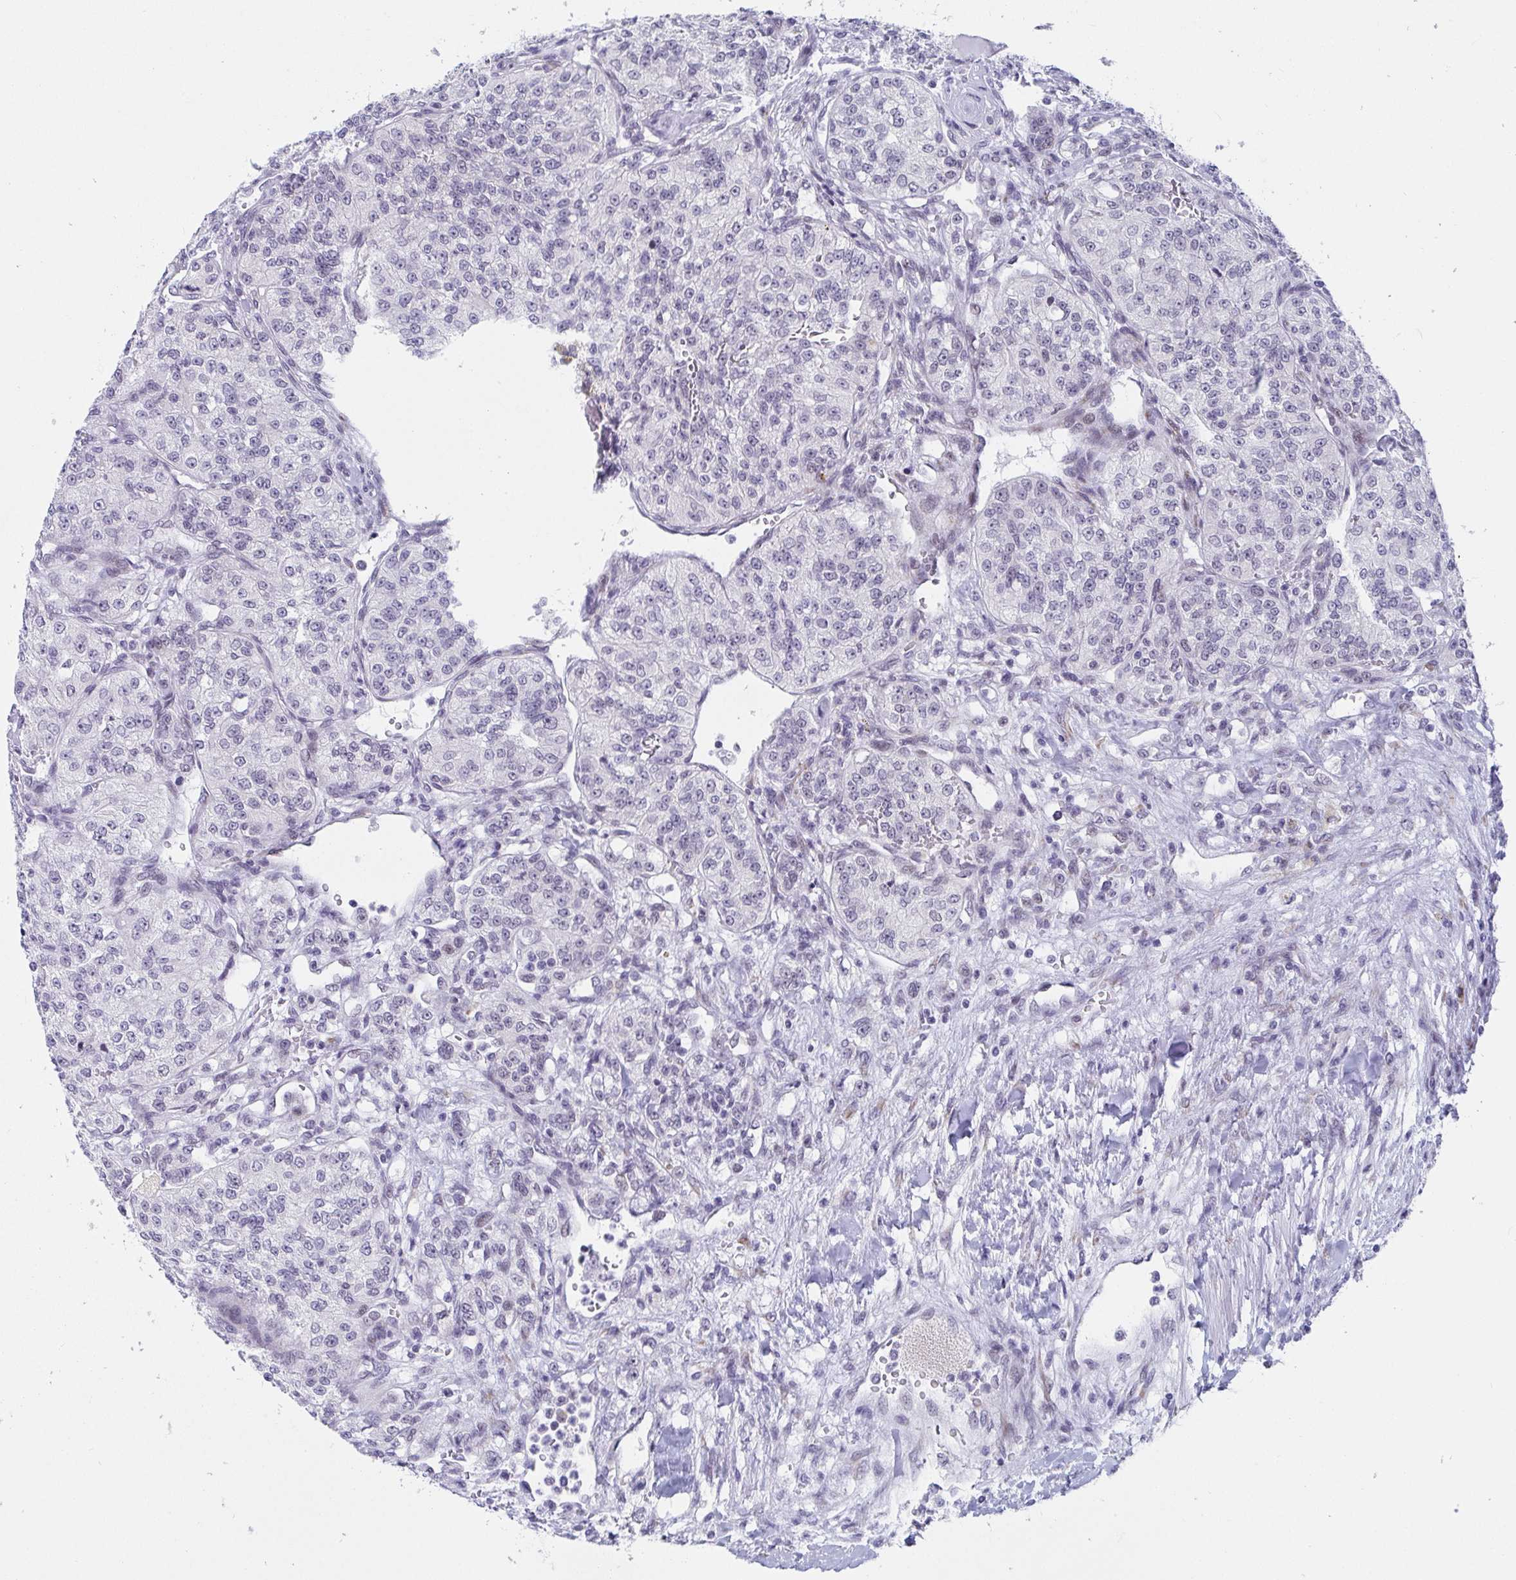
{"staining": {"intensity": "negative", "quantity": "none", "location": "none"}, "tissue": "renal cancer", "cell_type": "Tumor cells", "image_type": "cancer", "snomed": [{"axis": "morphology", "description": "Adenocarcinoma, NOS"}, {"axis": "topography", "description": "Kidney"}], "caption": "An IHC image of renal cancer (adenocarcinoma) is shown. There is no staining in tumor cells of renal cancer (adenocarcinoma).", "gene": "WDR72", "patient": {"sex": "female", "age": 63}}